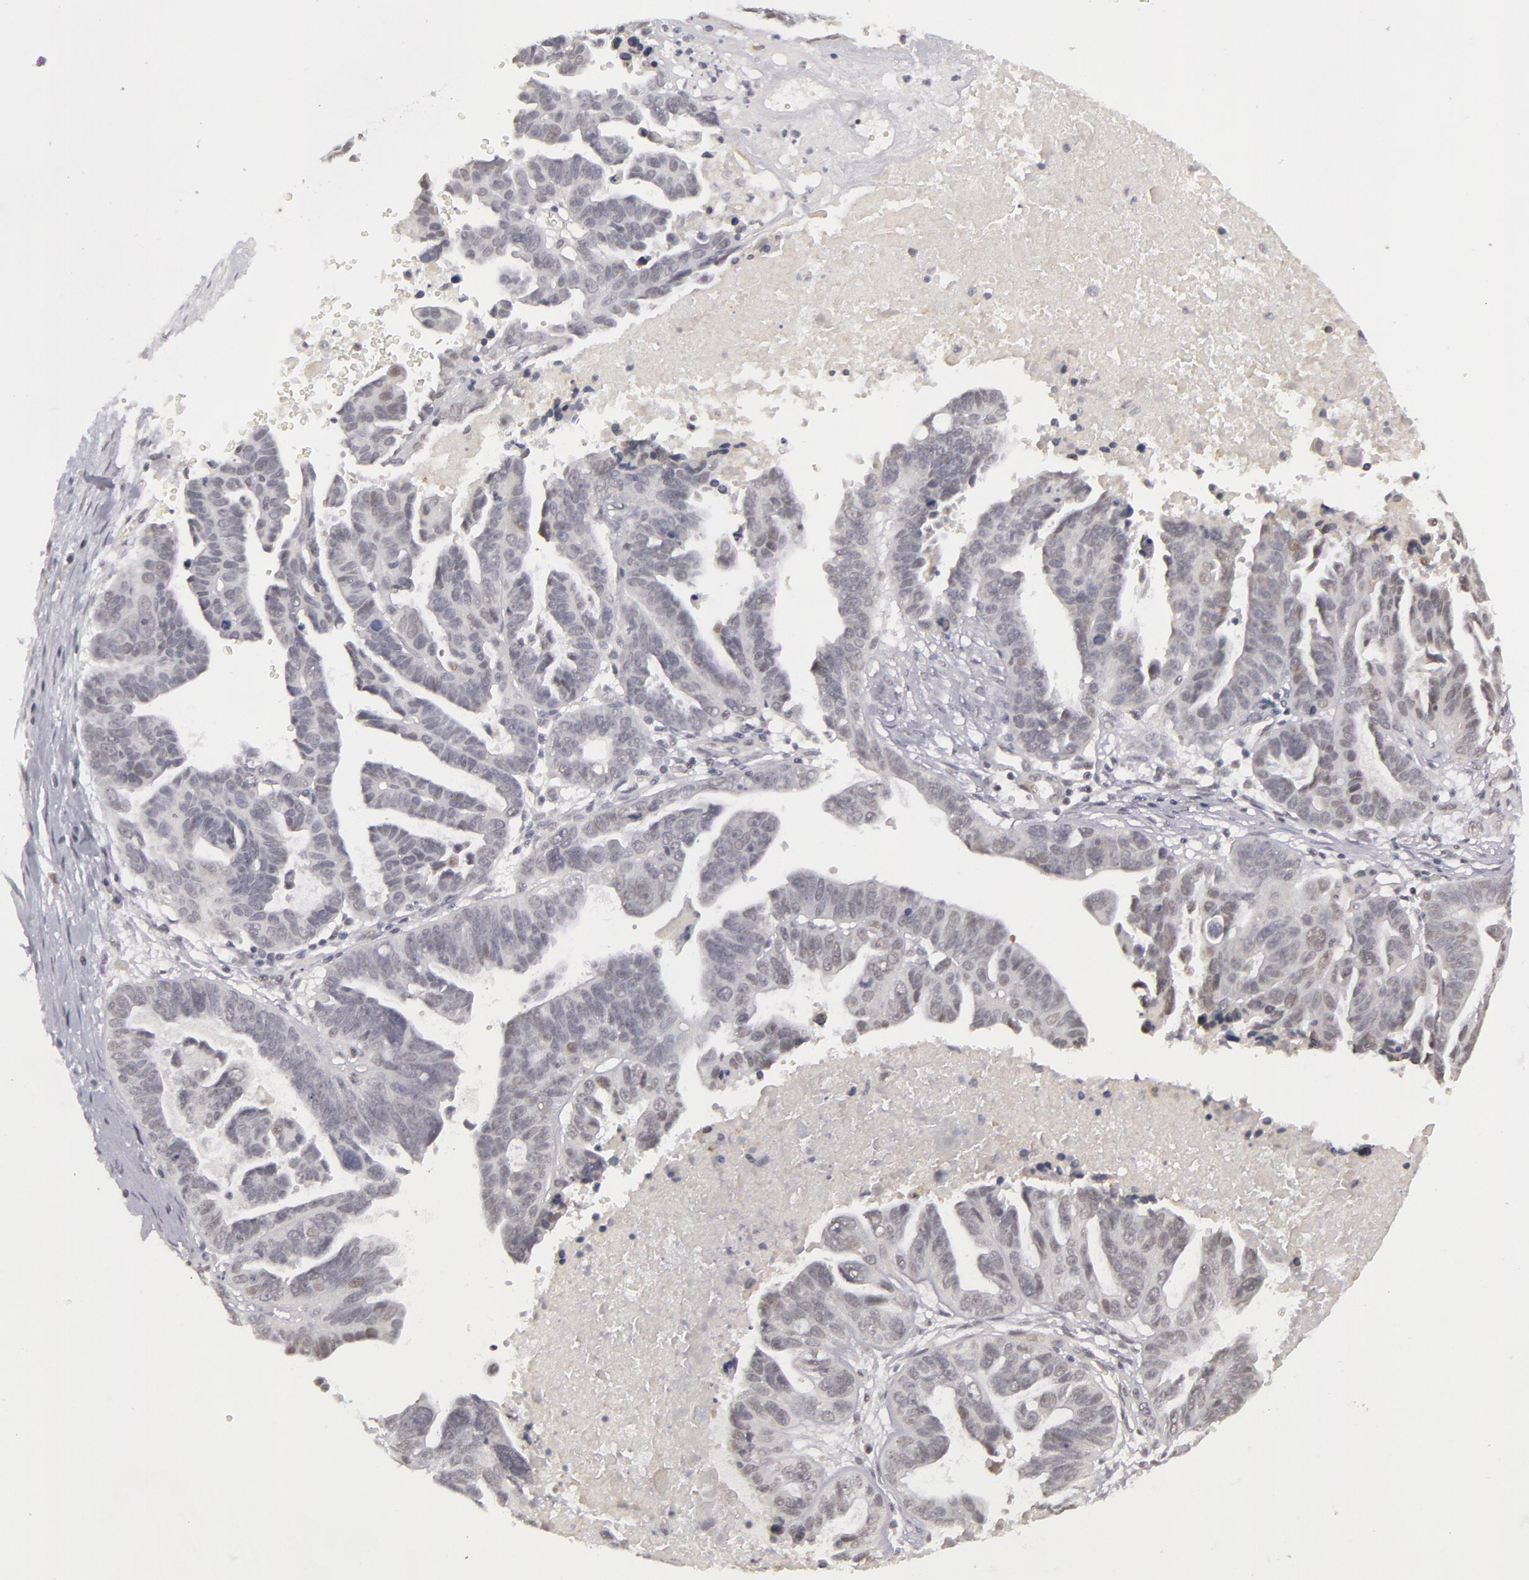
{"staining": {"intensity": "negative", "quantity": "none", "location": "none"}, "tissue": "ovarian cancer", "cell_type": "Tumor cells", "image_type": "cancer", "snomed": [{"axis": "morphology", "description": "Carcinoma, endometroid"}, {"axis": "morphology", "description": "Cystadenocarcinoma, serous, NOS"}, {"axis": "topography", "description": "Ovary"}], "caption": "IHC micrograph of human ovarian cancer (serous cystadenocarcinoma) stained for a protein (brown), which demonstrates no staining in tumor cells. (Immunohistochemistry, brightfield microscopy, high magnification).", "gene": "RRP7A", "patient": {"sex": "female", "age": 45}}